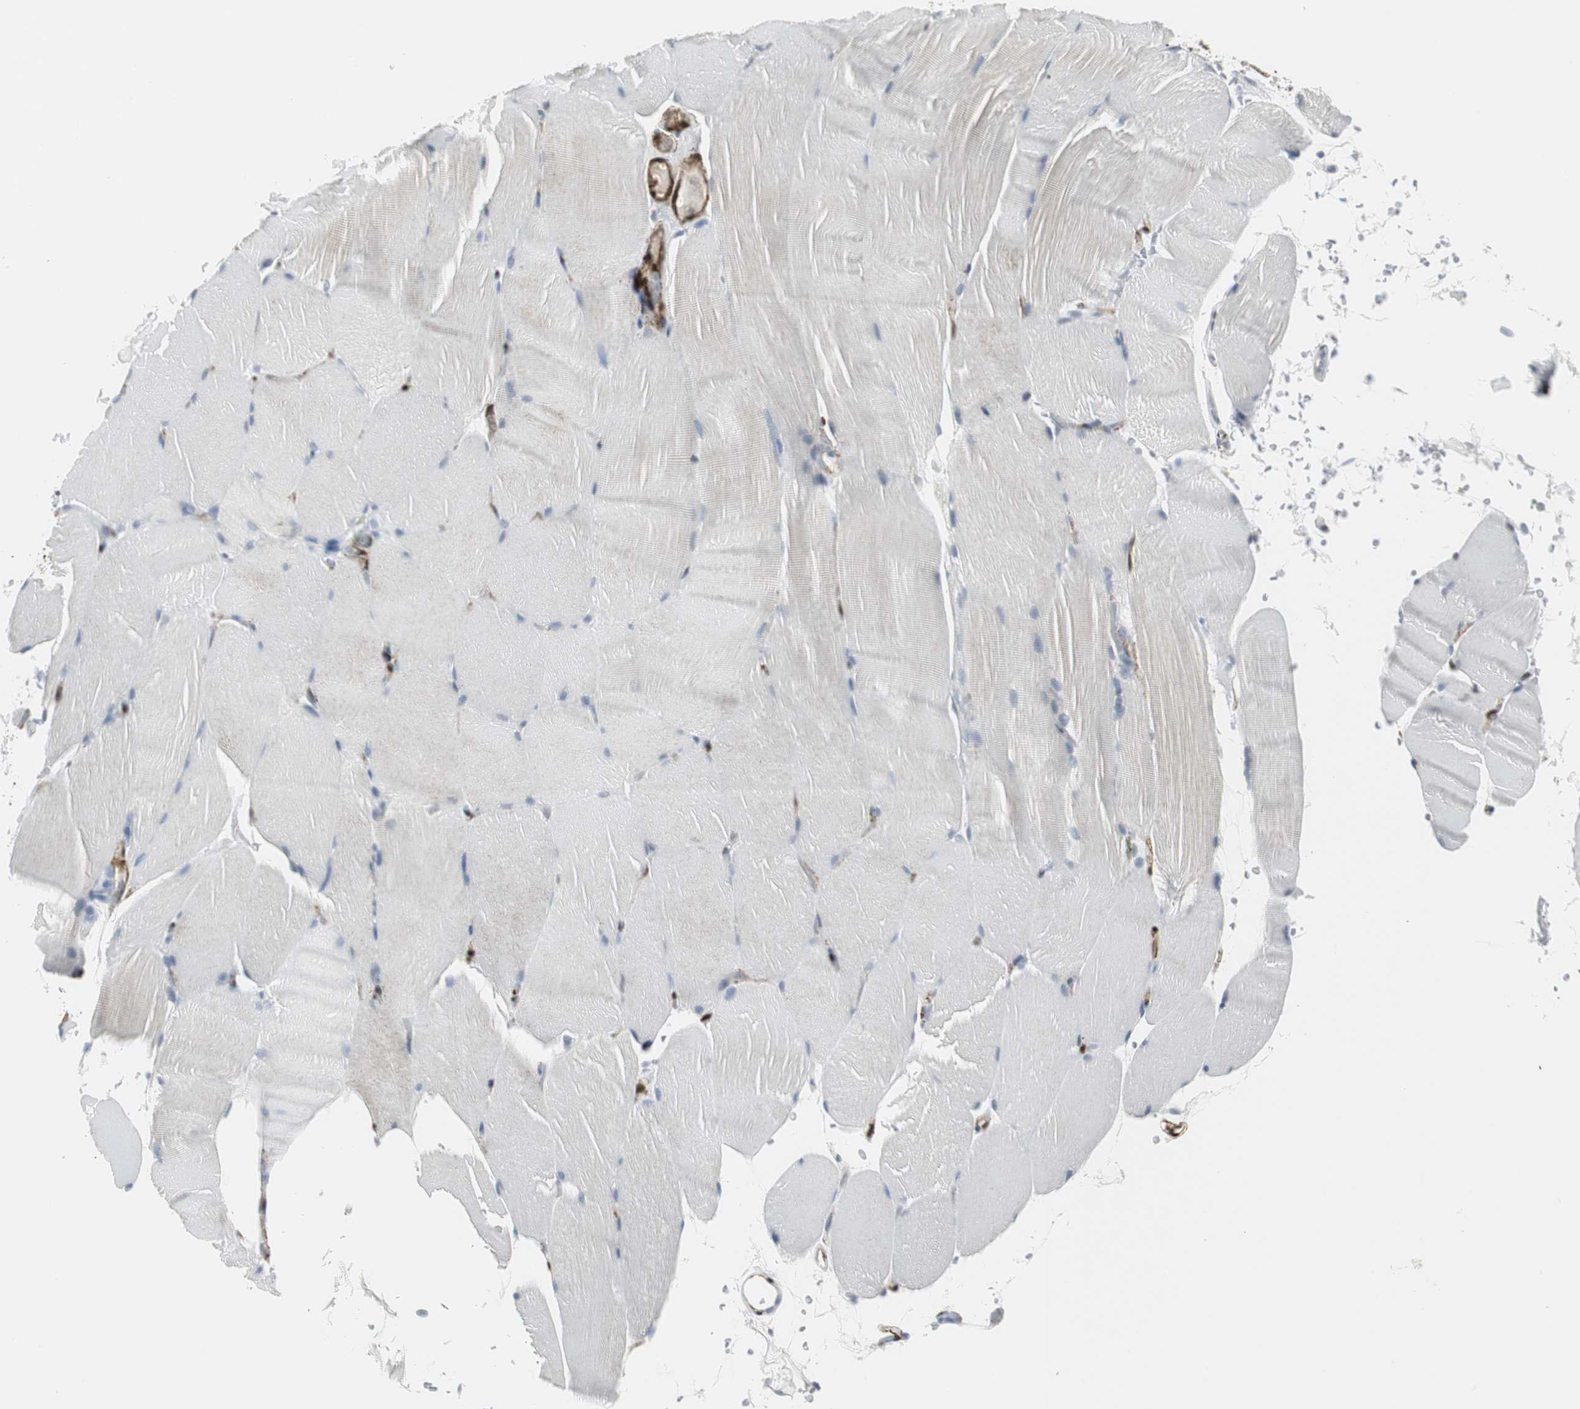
{"staining": {"intensity": "negative", "quantity": "none", "location": "none"}, "tissue": "skeletal muscle", "cell_type": "Myocytes", "image_type": "normal", "snomed": [{"axis": "morphology", "description": "Normal tissue, NOS"}, {"axis": "topography", "description": "Skeletal muscle"}, {"axis": "topography", "description": "Parathyroid gland"}], "caption": "Benign skeletal muscle was stained to show a protein in brown. There is no significant expression in myocytes.", "gene": "PPP1R14A", "patient": {"sex": "female", "age": 37}}